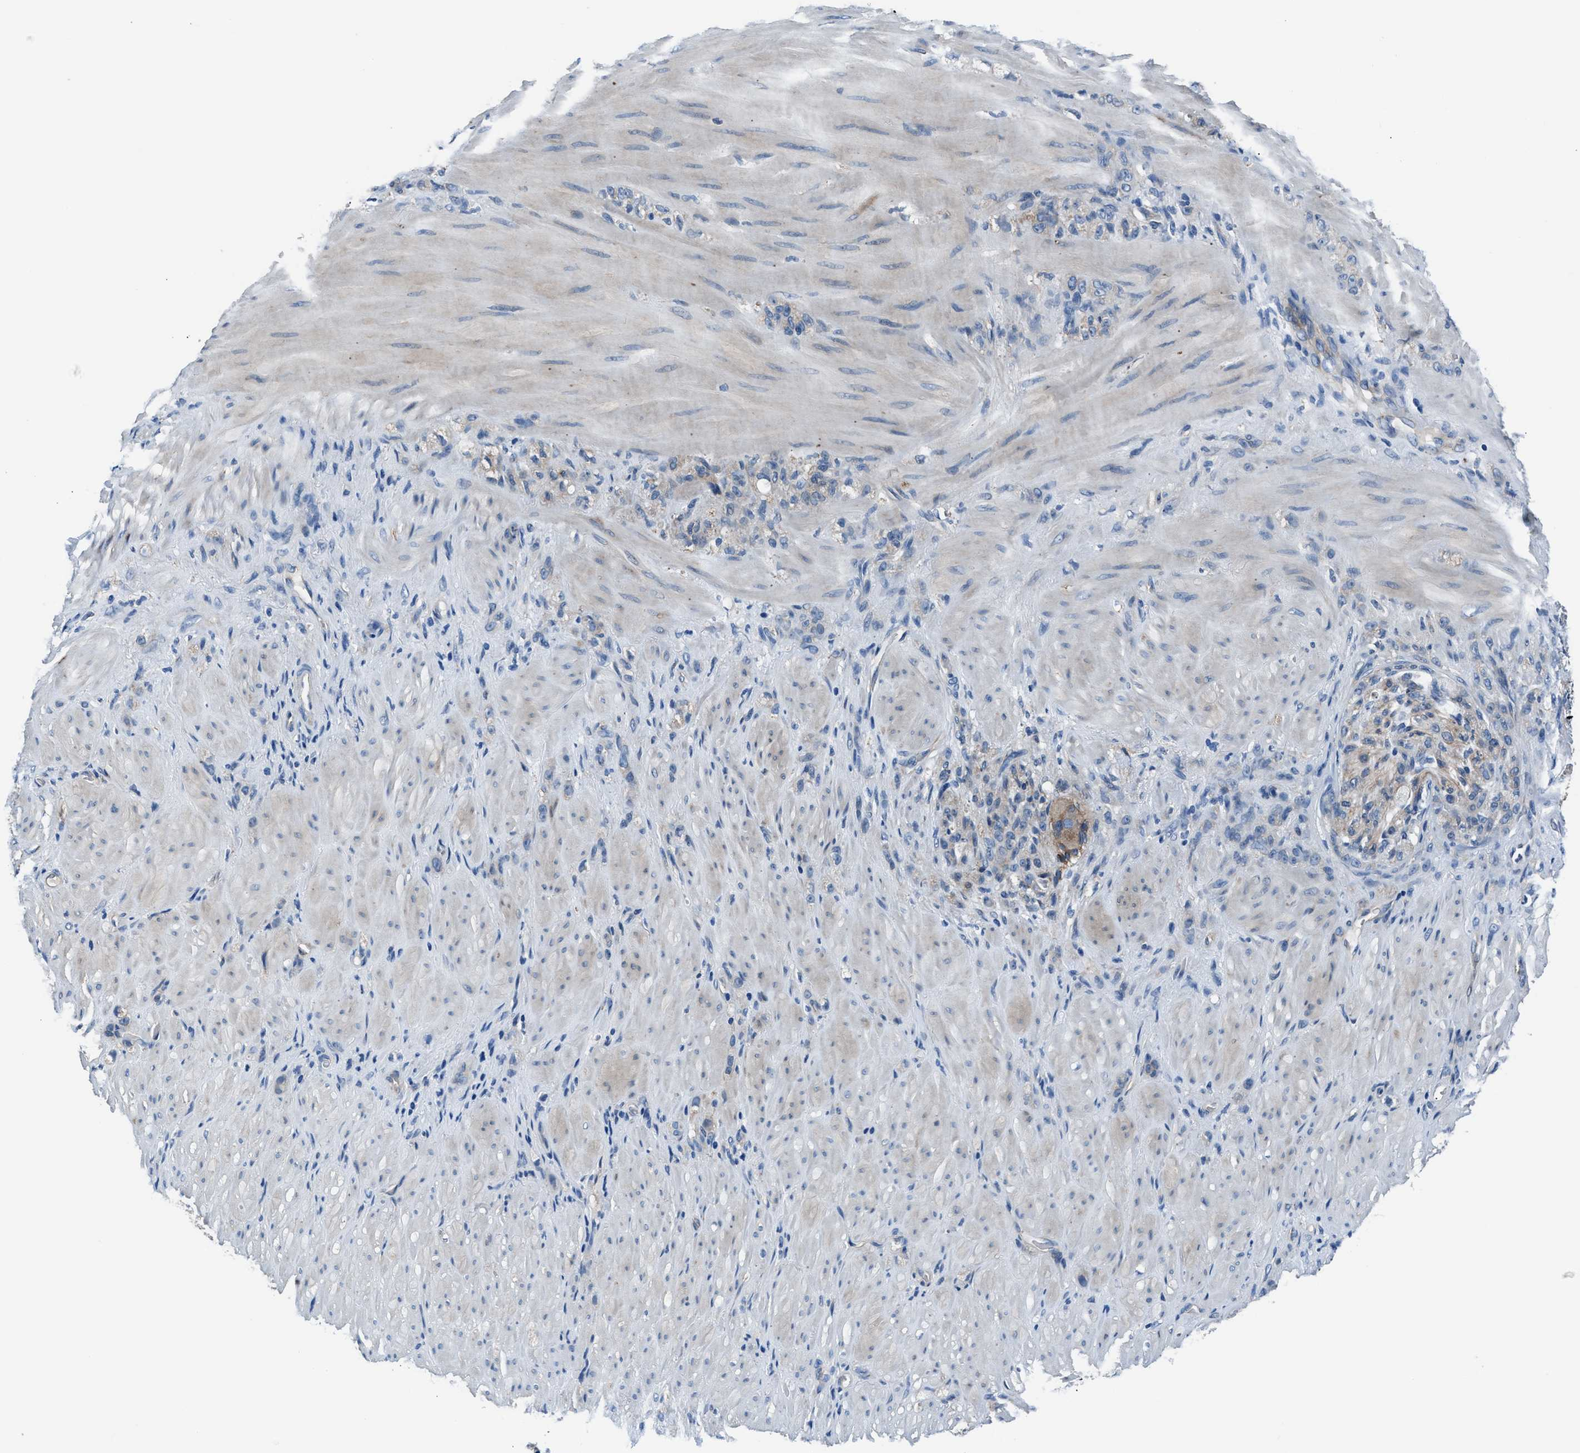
{"staining": {"intensity": "negative", "quantity": "none", "location": "none"}, "tissue": "stomach cancer", "cell_type": "Tumor cells", "image_type": "cancer", "snomed": [{"axis": "morphology", "description": "Normal tissue, NOS"}, {"axis": "morphology", "description": "Adenocarcinoma, NOS"}, {"axis": "topography", "description": "Stomach"}], "caption": "DAB immunohistochemical staining of stomach adenocarcinoma shows no significant expression in tumor cells. (DAB immunohistochemistry visualized using brightfield microscopy, high magnification).", "gene": "PRTFDC1", "patient": {"sex": "male", "age": 82}}